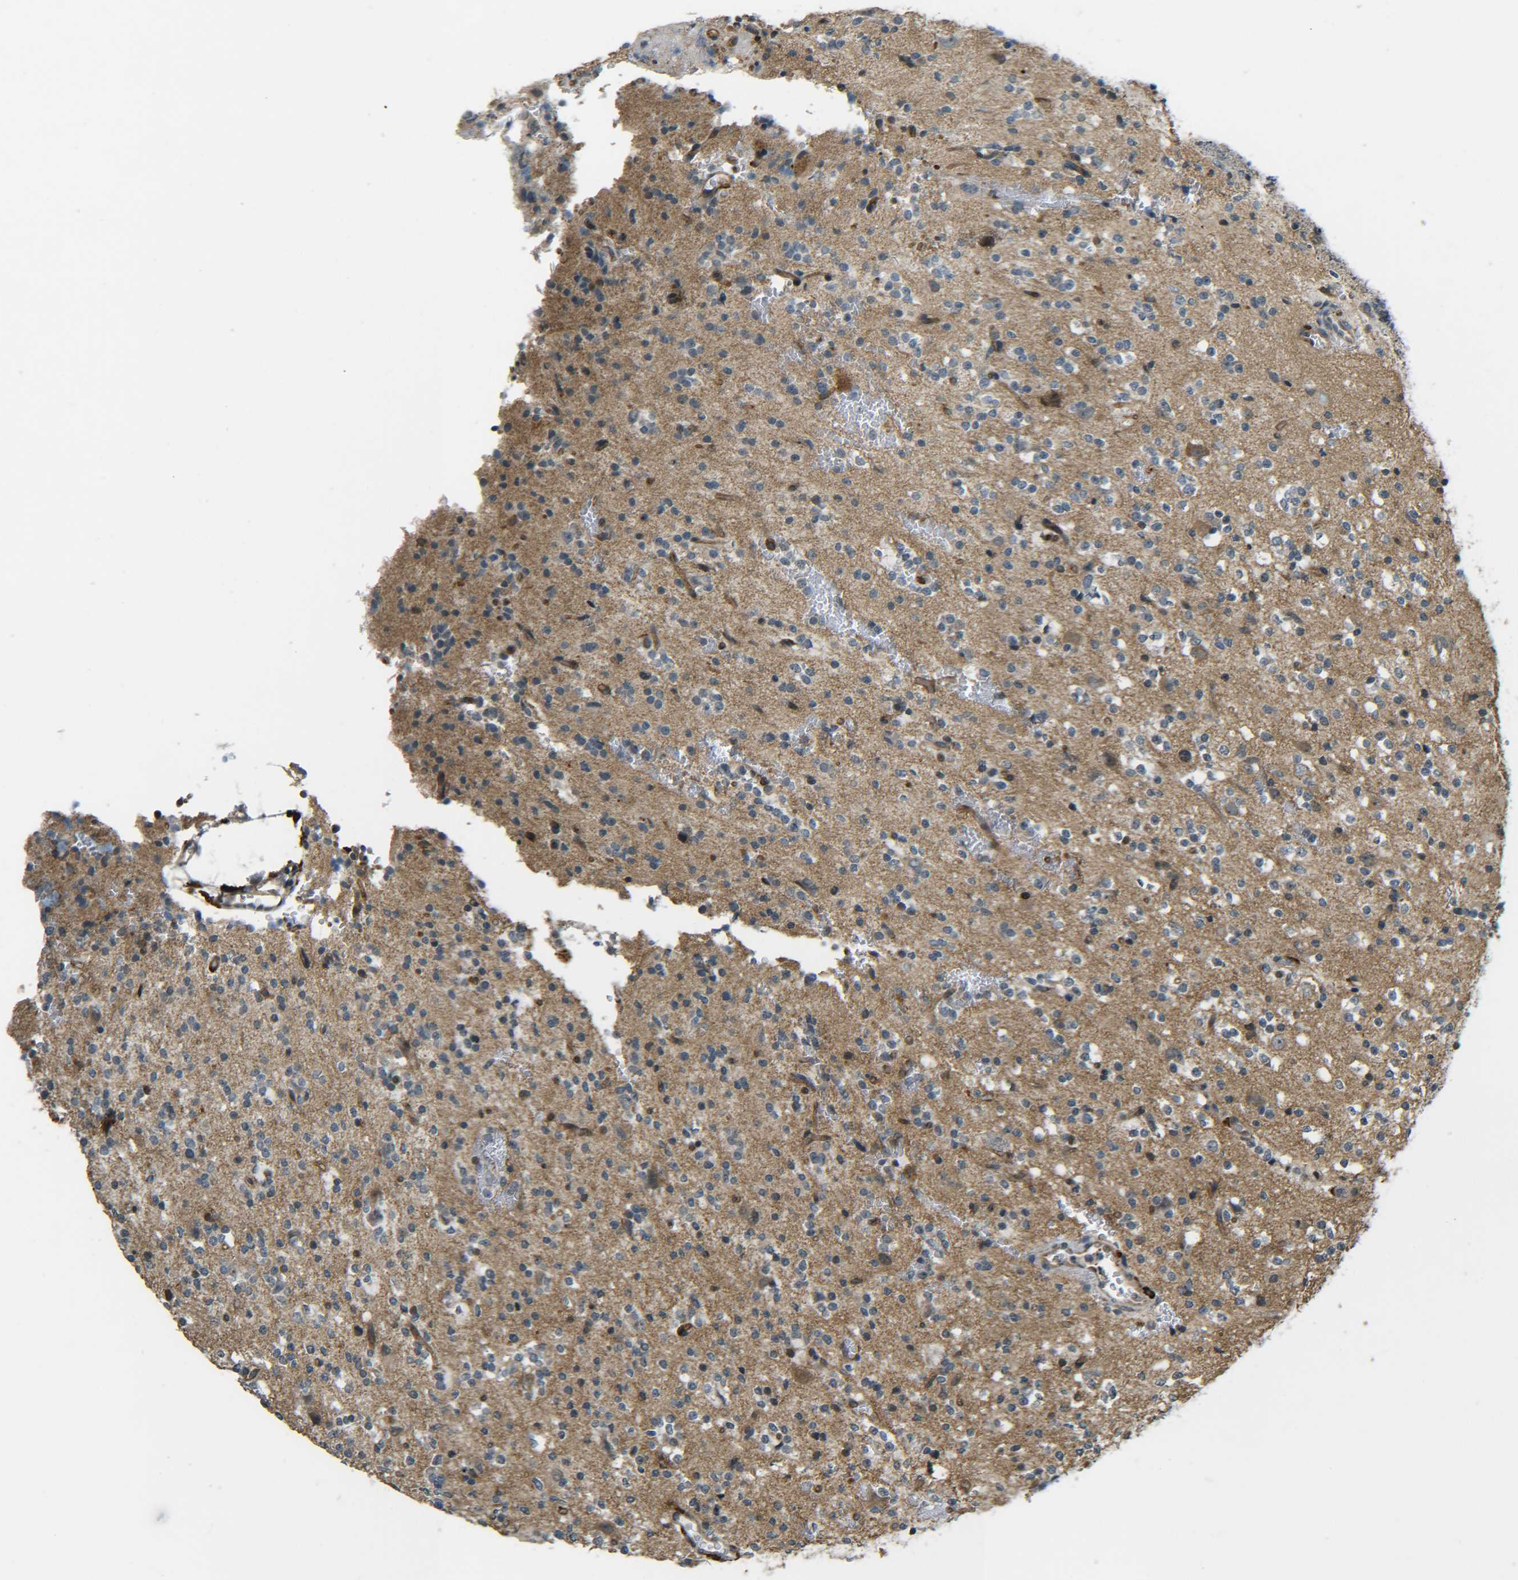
{"staining": {"intensity": "moderate", "quantity": "<25%", "location": "cytoplasmic/membranous"}, "tissue": "glioma", "cell_type": "Tumor cells", "image_type": "cancer", "snomed": [{"axis": "morphology", "description": "Glioma, malignant, High grade"}, {"axis": "topography", "description": "Brain"}], "caption": "This micrograph exhibits IHC staining of human glioma, with low moderate cytoplasmic/membranous expression in approximately <25% of tumor cells.", "gene": "DAB2", "patient": {"sex": "male", "age": 47}}